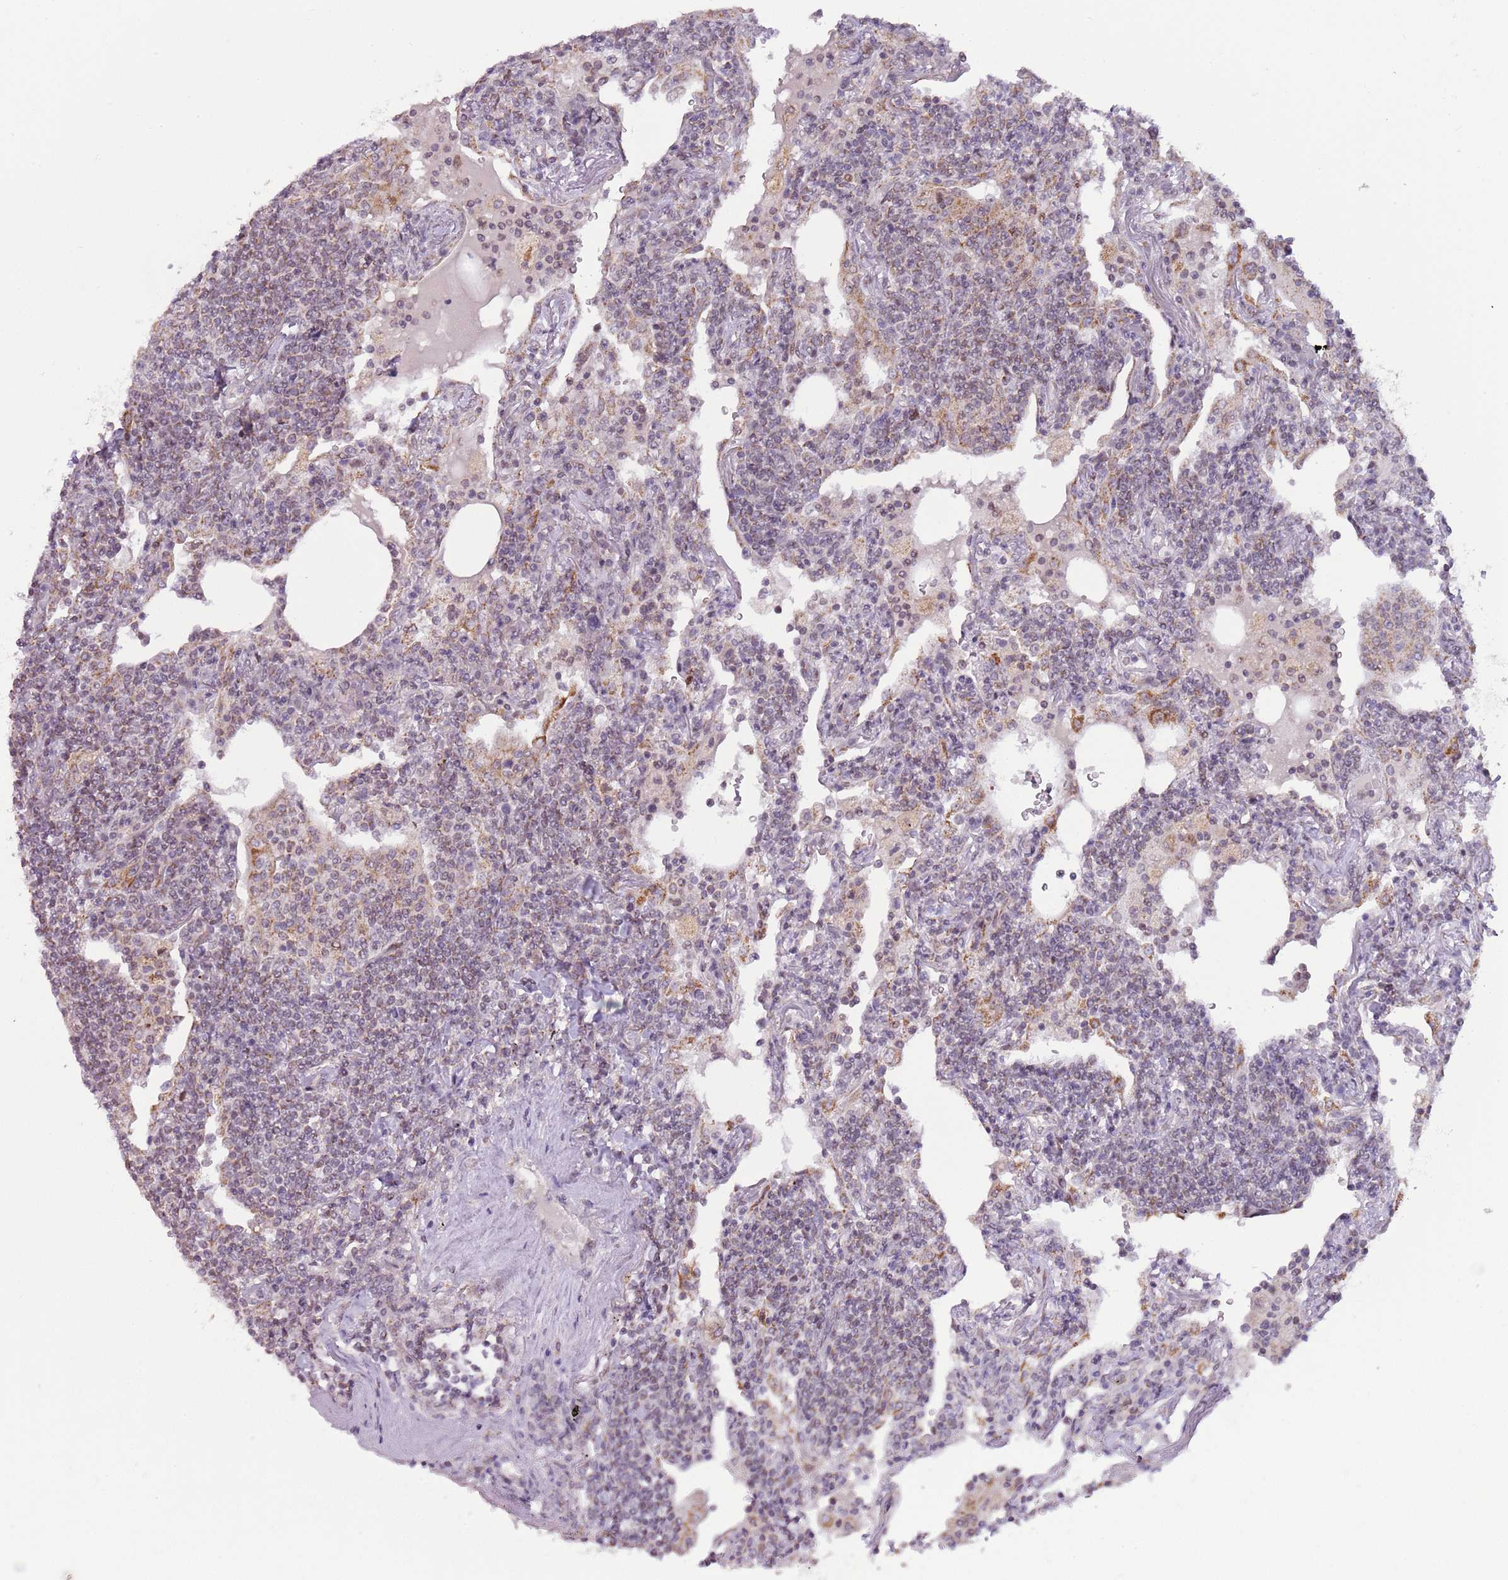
{"staining": {"intensity": "negative", "quantity": "none", "location": "none"}, "tissue": "lymphoma", "cell_type": "Tumor cells", "image_type": "cancer", "snomed": [{"axis": "morphology", "description": "Malignant lymphoma, non-Hodgkin's type, Low grade"}, {"axis": "topography", "description": "Lung"}], "caption": "This histopathology image is of lymphoma stained with IHC to label a protein in brown with the nuclei are counter-stained blue. There is no expression in tumor cells.", "gene": "MLLT11", "patient": {"sex": "female", "age": 71}}